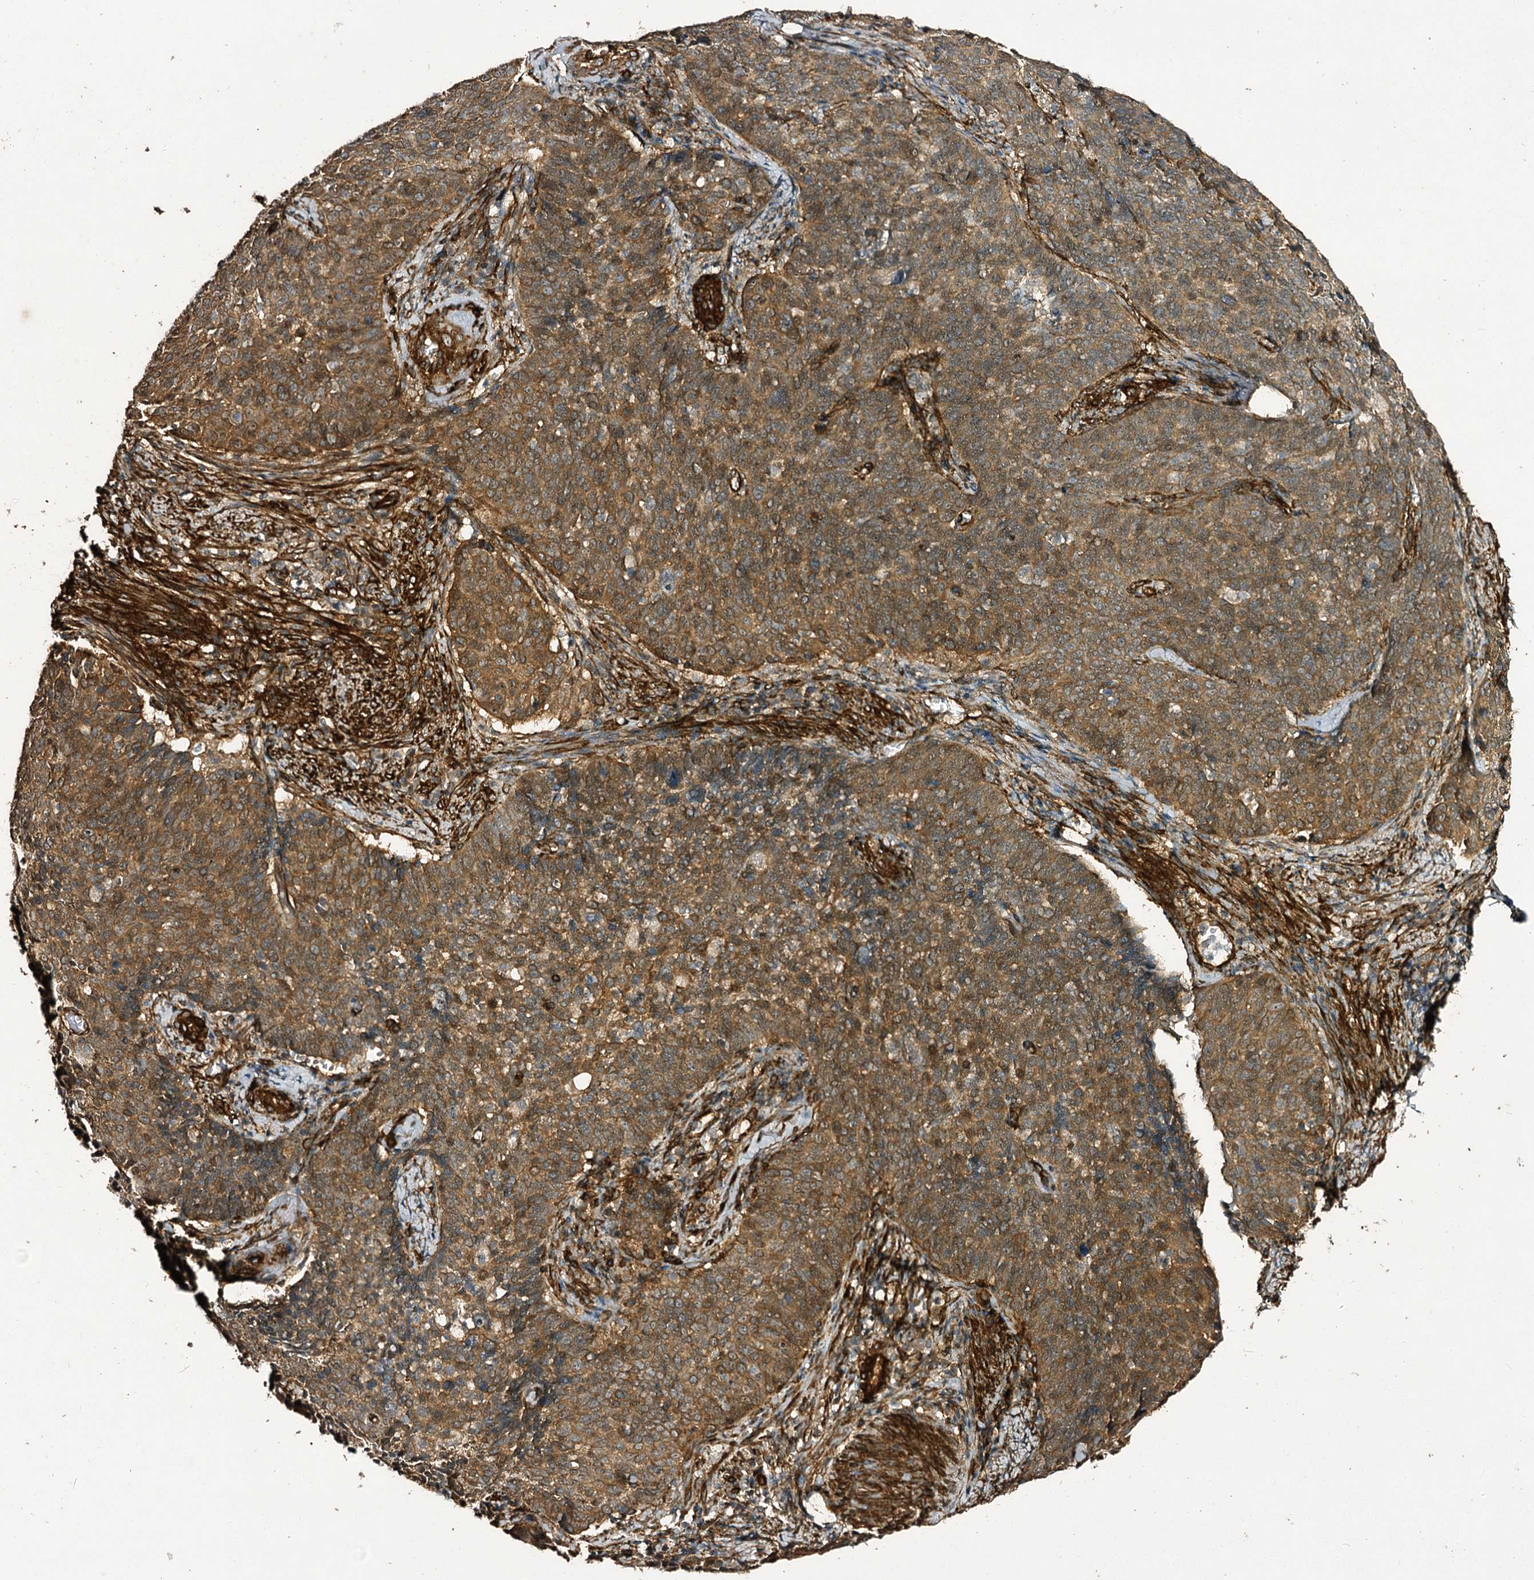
{"staining": {"intensity": "moderate", "quantity": ">75%", "location": "cytoplasmic/membranous"}, "tissue": "cervical cancer", "cell_type": "Tumor cells", "image_type": "cancer", "snomed": [{"axis": "morphology", "description": "Squamous cell carcinoma, NOS"}, {"axis": "topography", "description": "Cervix"}], "caption": "Cervical cancer stained for a protein (brown) demonstrates moderate cytoplasmic/membranous positive expression in about >75% of tumor cells.", "gene": "MYO1C", "patient": {"sex": "female", "age": 39}}